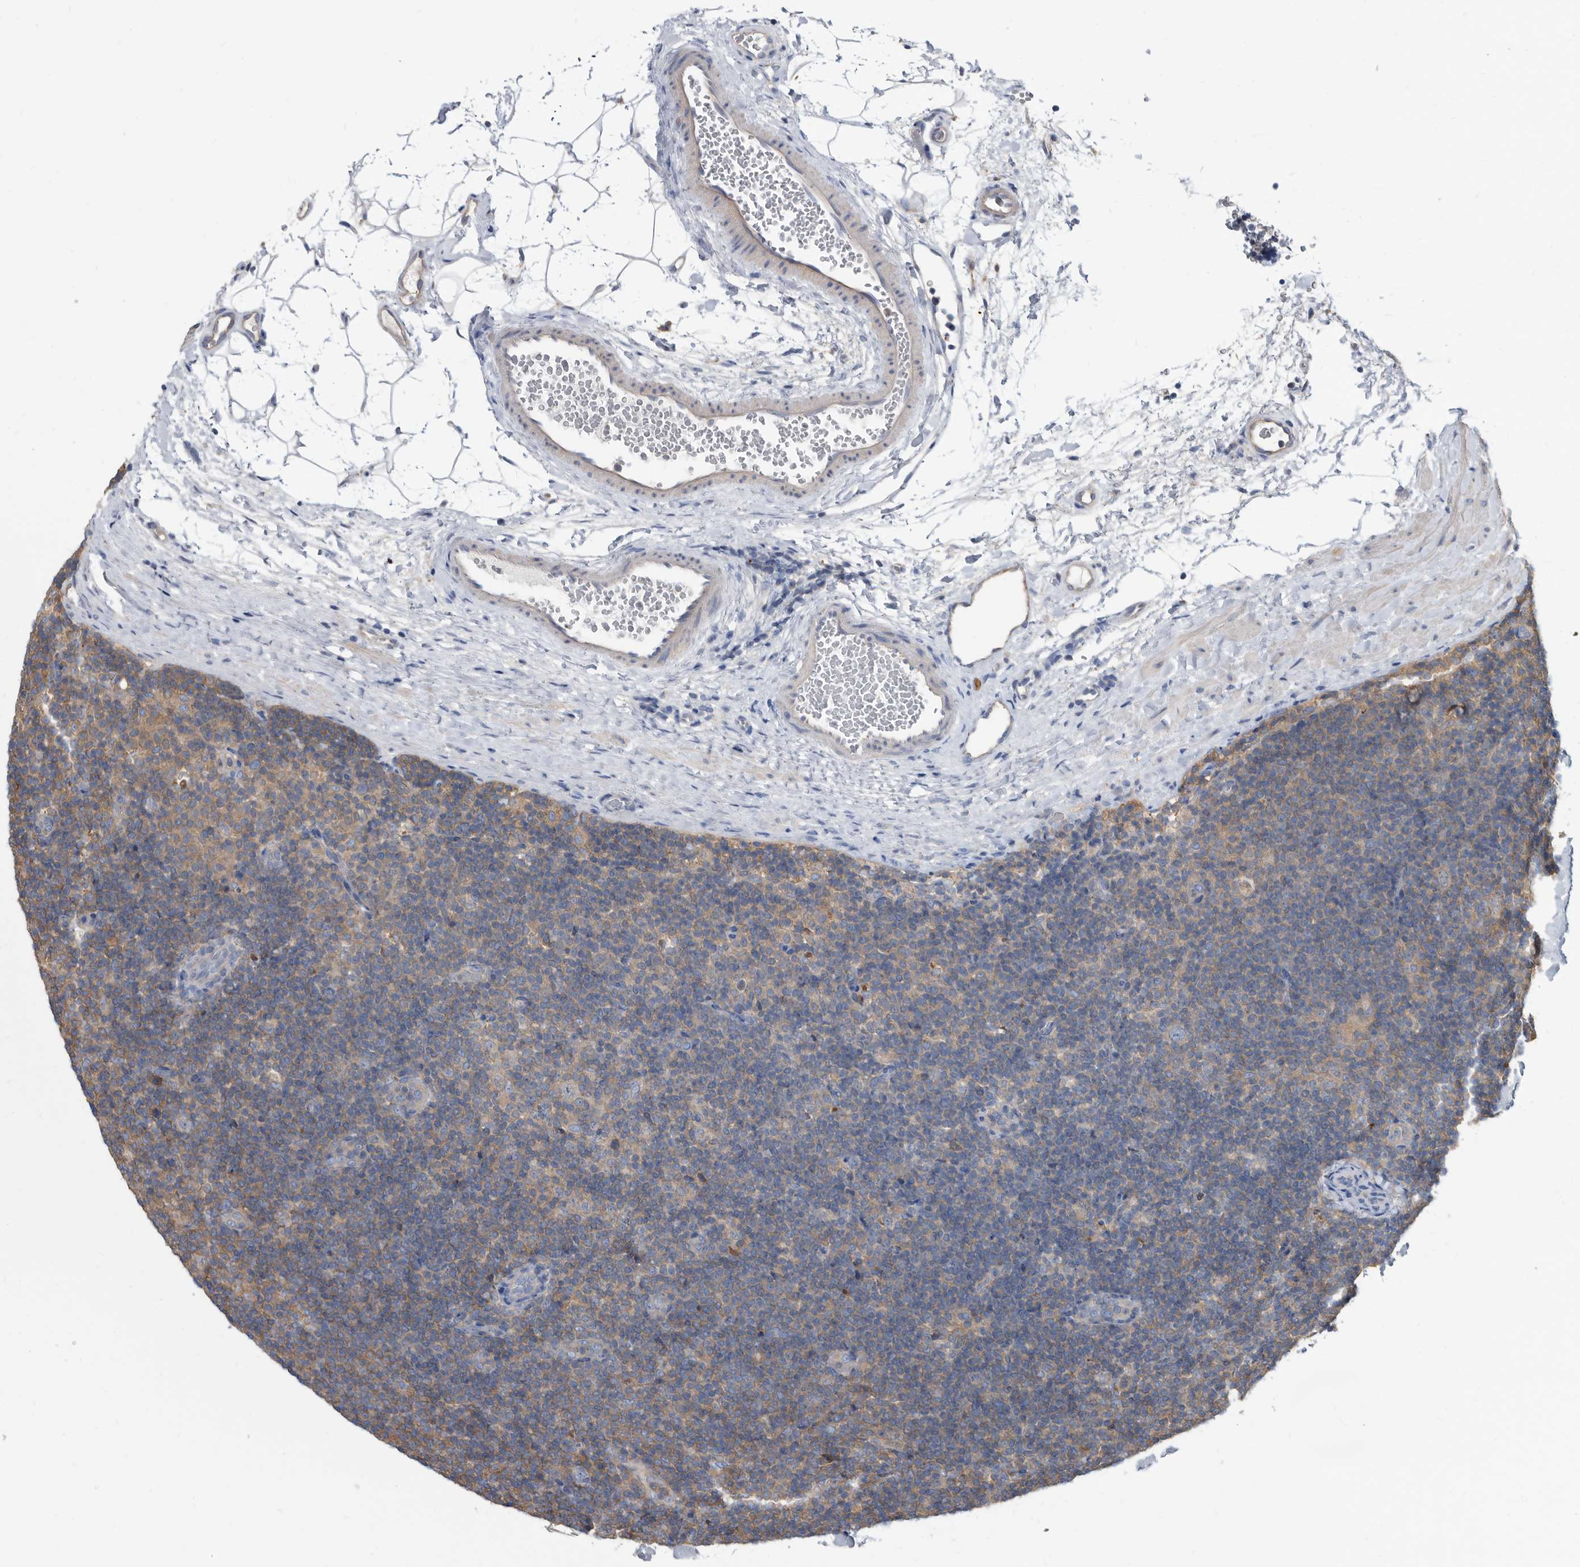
{"staining": {"intensity": "negative", "quantity": "none", "location": "none"}, "tissue": "lymphoma", "cell_type": "Tumor cells", "image_type": "cancer", "snomed": [{"axis": "morphology", "description": "Hodgkin's disease, NOS"}, {"axis": "topography", "description": "Lymph node"}], "caption": "This is an immunohistochemistry (IHC) image of lymphoma. There is no expression in tumor cells.", "gene": "APEH", "patient": {"sex": "female", "age": 57}}